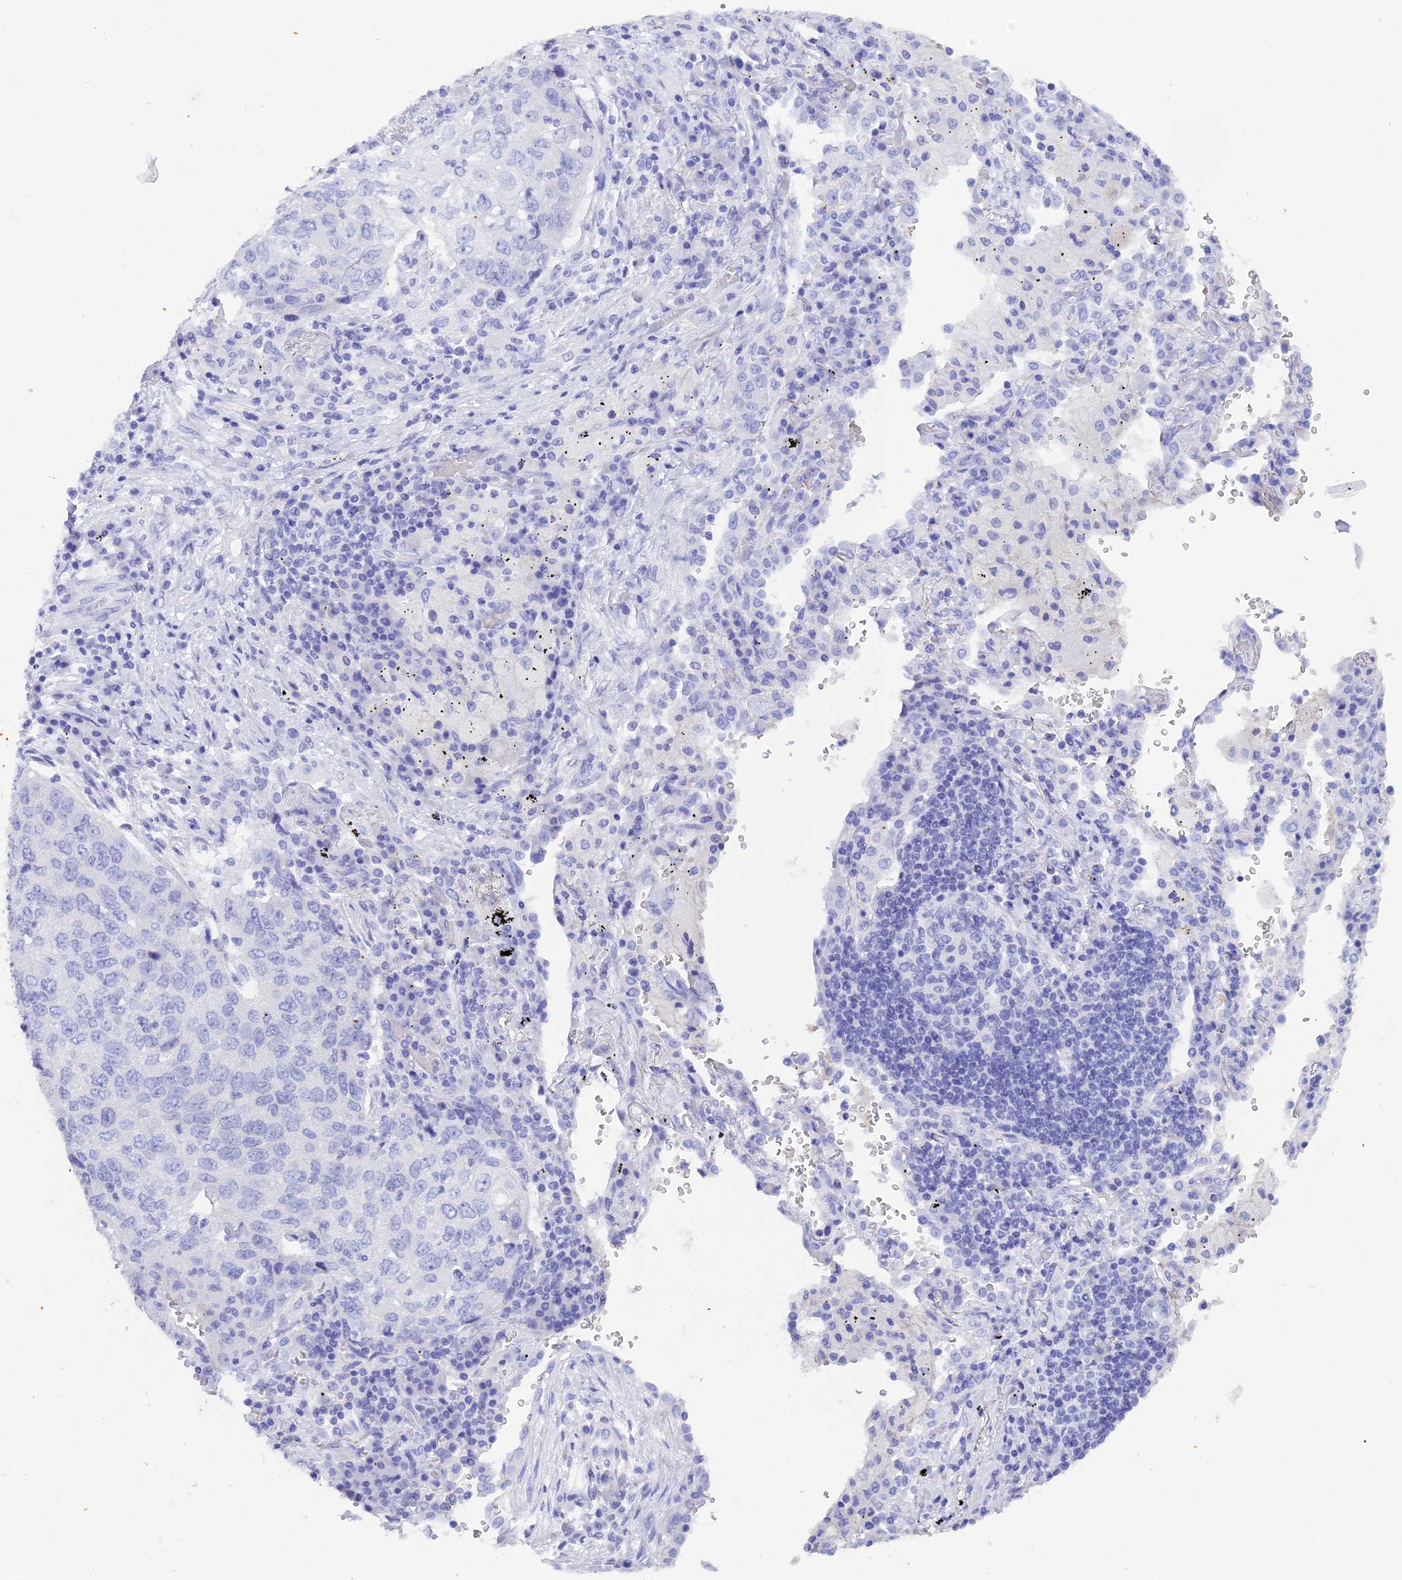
{"staining": {"intensity": "negative", "quantity": "none", "location": "none"}, "tissue": "lung cancer", "cell_type": "Tumor cells", "image_type": "cancer", "snomed": [{"axis": "morphology", "description": "Squamous cell carcinoma, NOS"}, {"axis": "topography", "description": "Lung"}], "caption": "Tumor cells show no significant protein staining in lung cancer (squamous cell carcinoma).", "gene": "REG1A", "patient": {"sex": "female", "age": 63}}